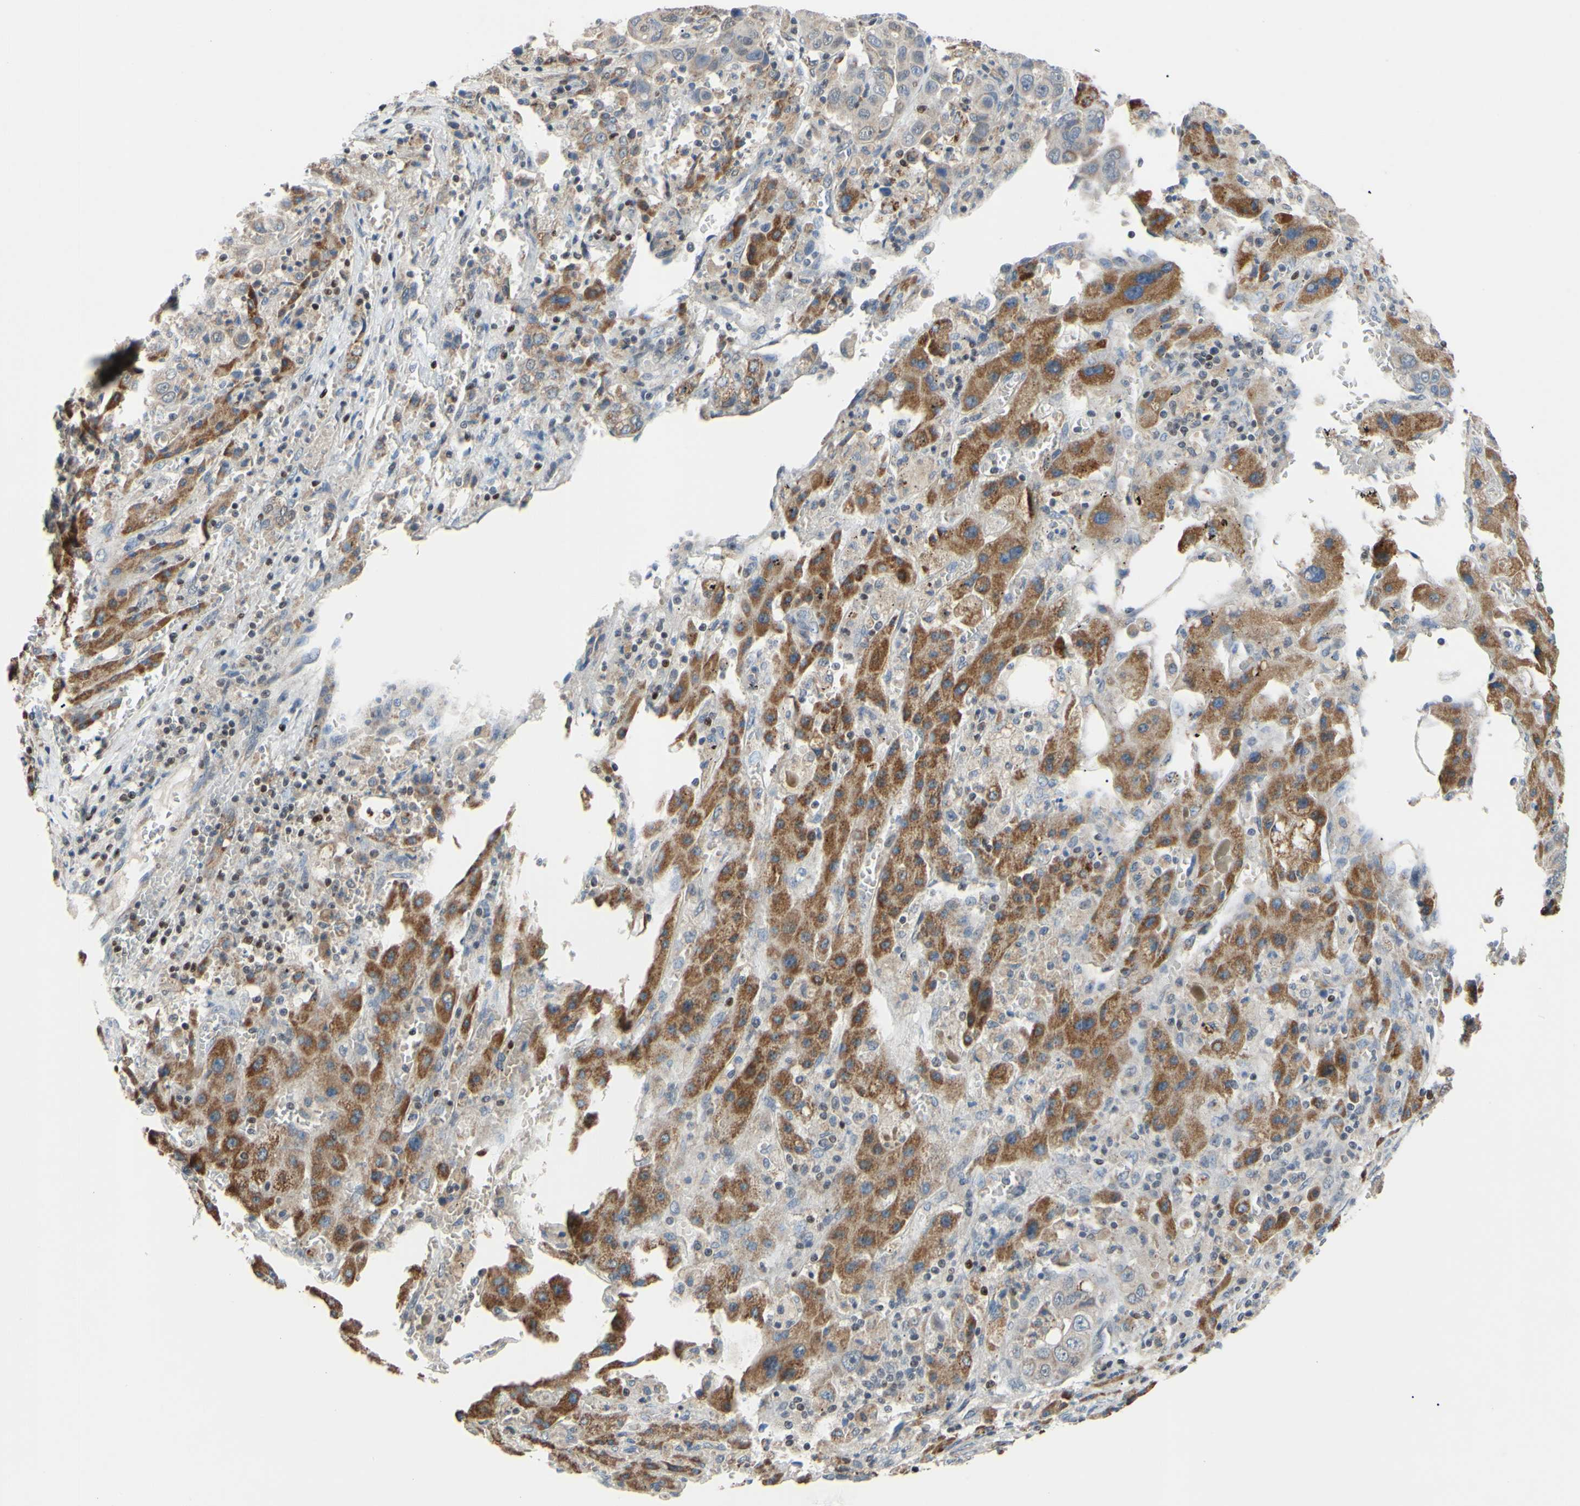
{"staining": {"intensity": "moderate", "quantity": "25%-75%", "location": "cytoplasmic/membranous"}, "tissue": "liver cancer", "cell_type": "Tumor cells", "image_type": "cancer", "snomed": [{"axis": "morphology", "description": "Cholangiocarcinoma"}, {"axis": "topography", "description": "Liver"}], "caption": "IHC of liver cholangiocarcinoma exhibits medium levels of moderate cytoplasmic/membranous expression in about 25%-75% of tumor cells. The protein is shown in brown color, while the nuclei are stained blue.", "gene": "SP4", "patient": {"sex": "female", "age": 52}}